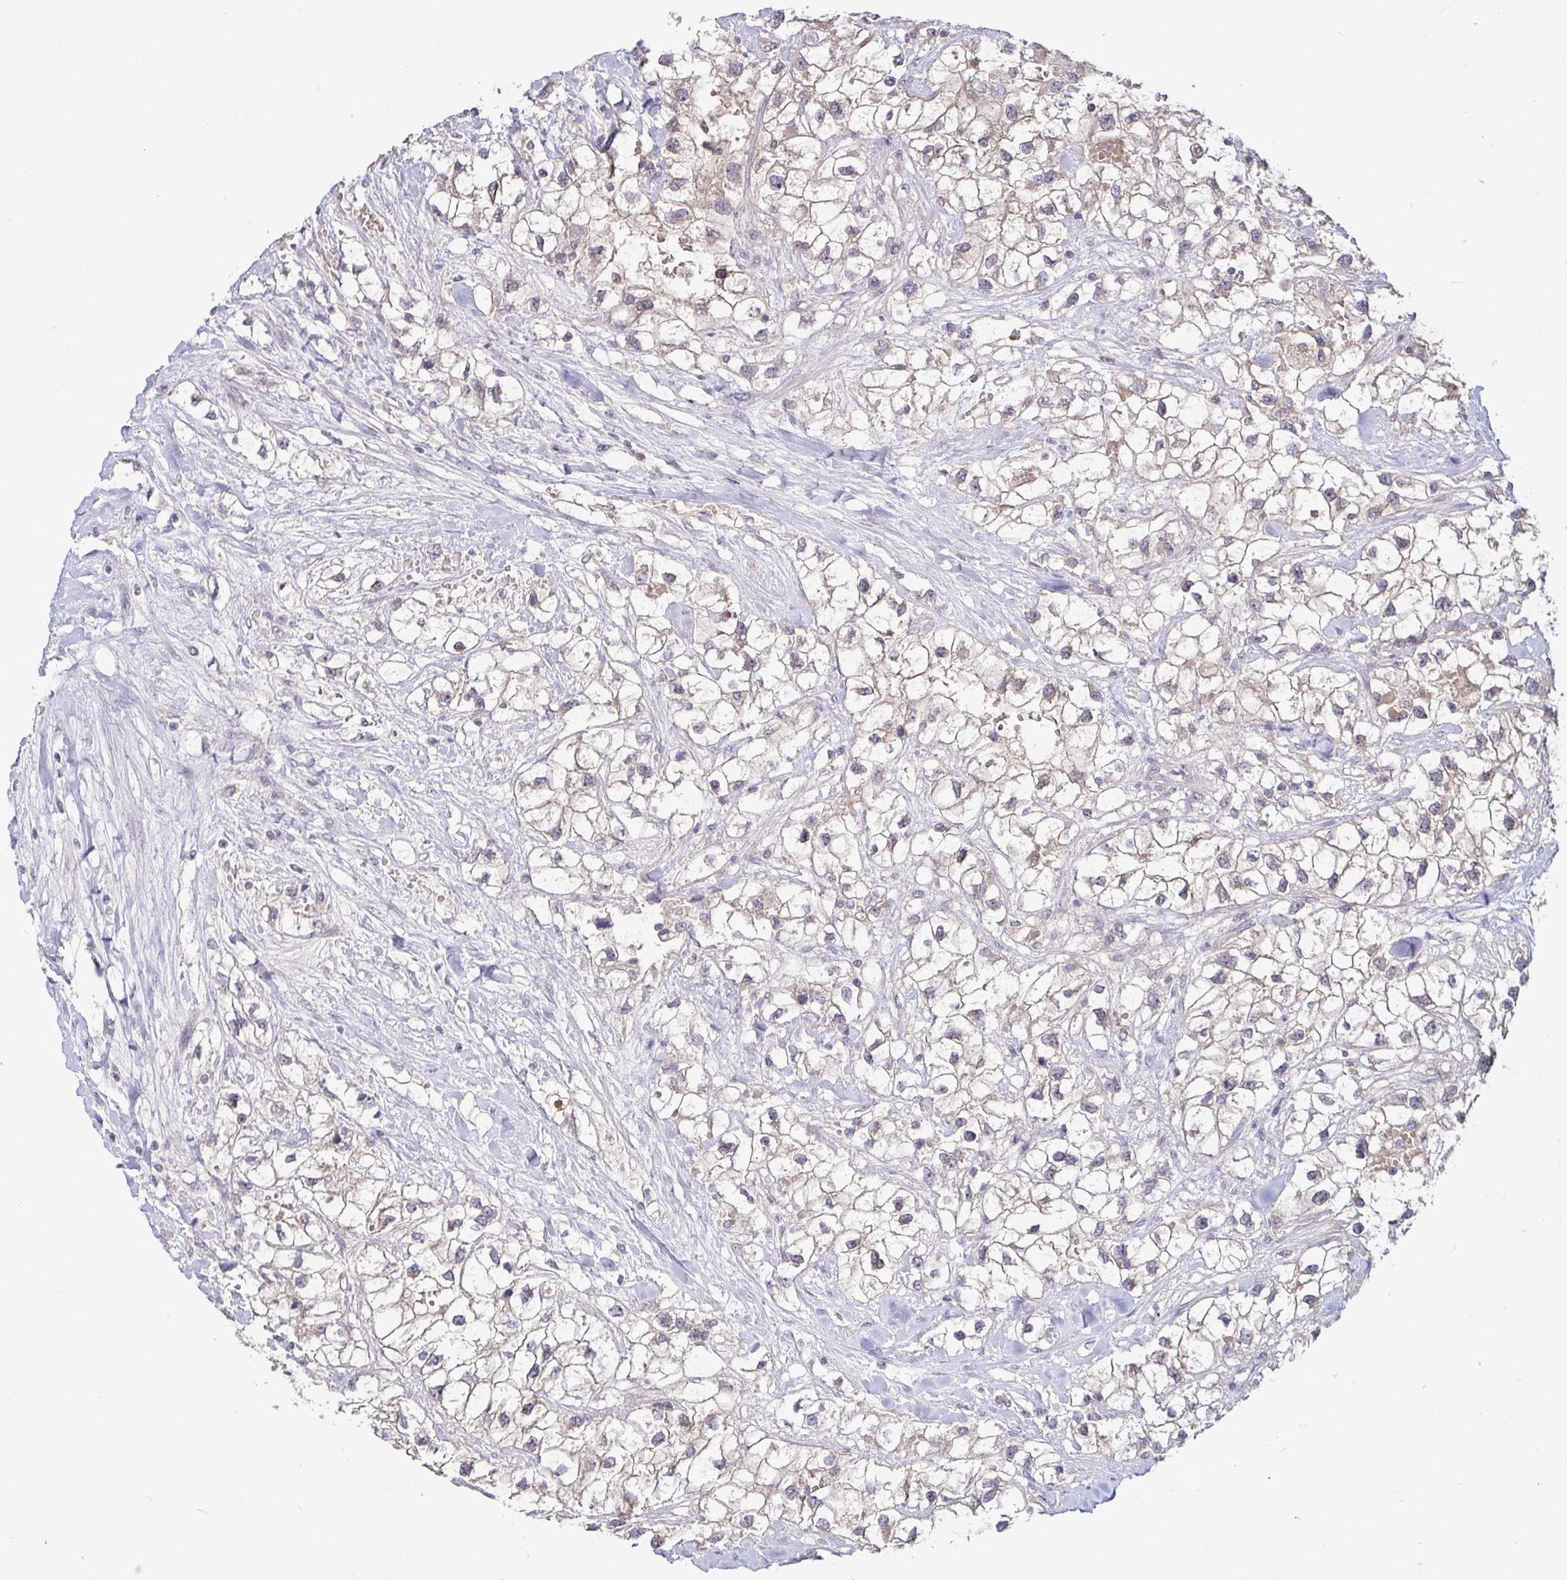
{"staining": {"intensity": "weak", "quantity": "25%-75%", "location": "cytoplasmic/membranous"}, "tissue": "renal cancer", "cell_type": "Tumor cells", "image_type": "cancer", "snomed": [{"axis": "morphology", "description": "Adenocarcinoma, NOS"}, {"axis": "topography", "description": "Kidney"}], "caption": "This is an image of immunohistochemistry (IHC) staining of renal adenocarcinoma, which shows weak positivity in the cytoplasmic/membranous of tumor cells.", "gene": "GSTM1", "patient": {"sex": "male", "age": 59}}